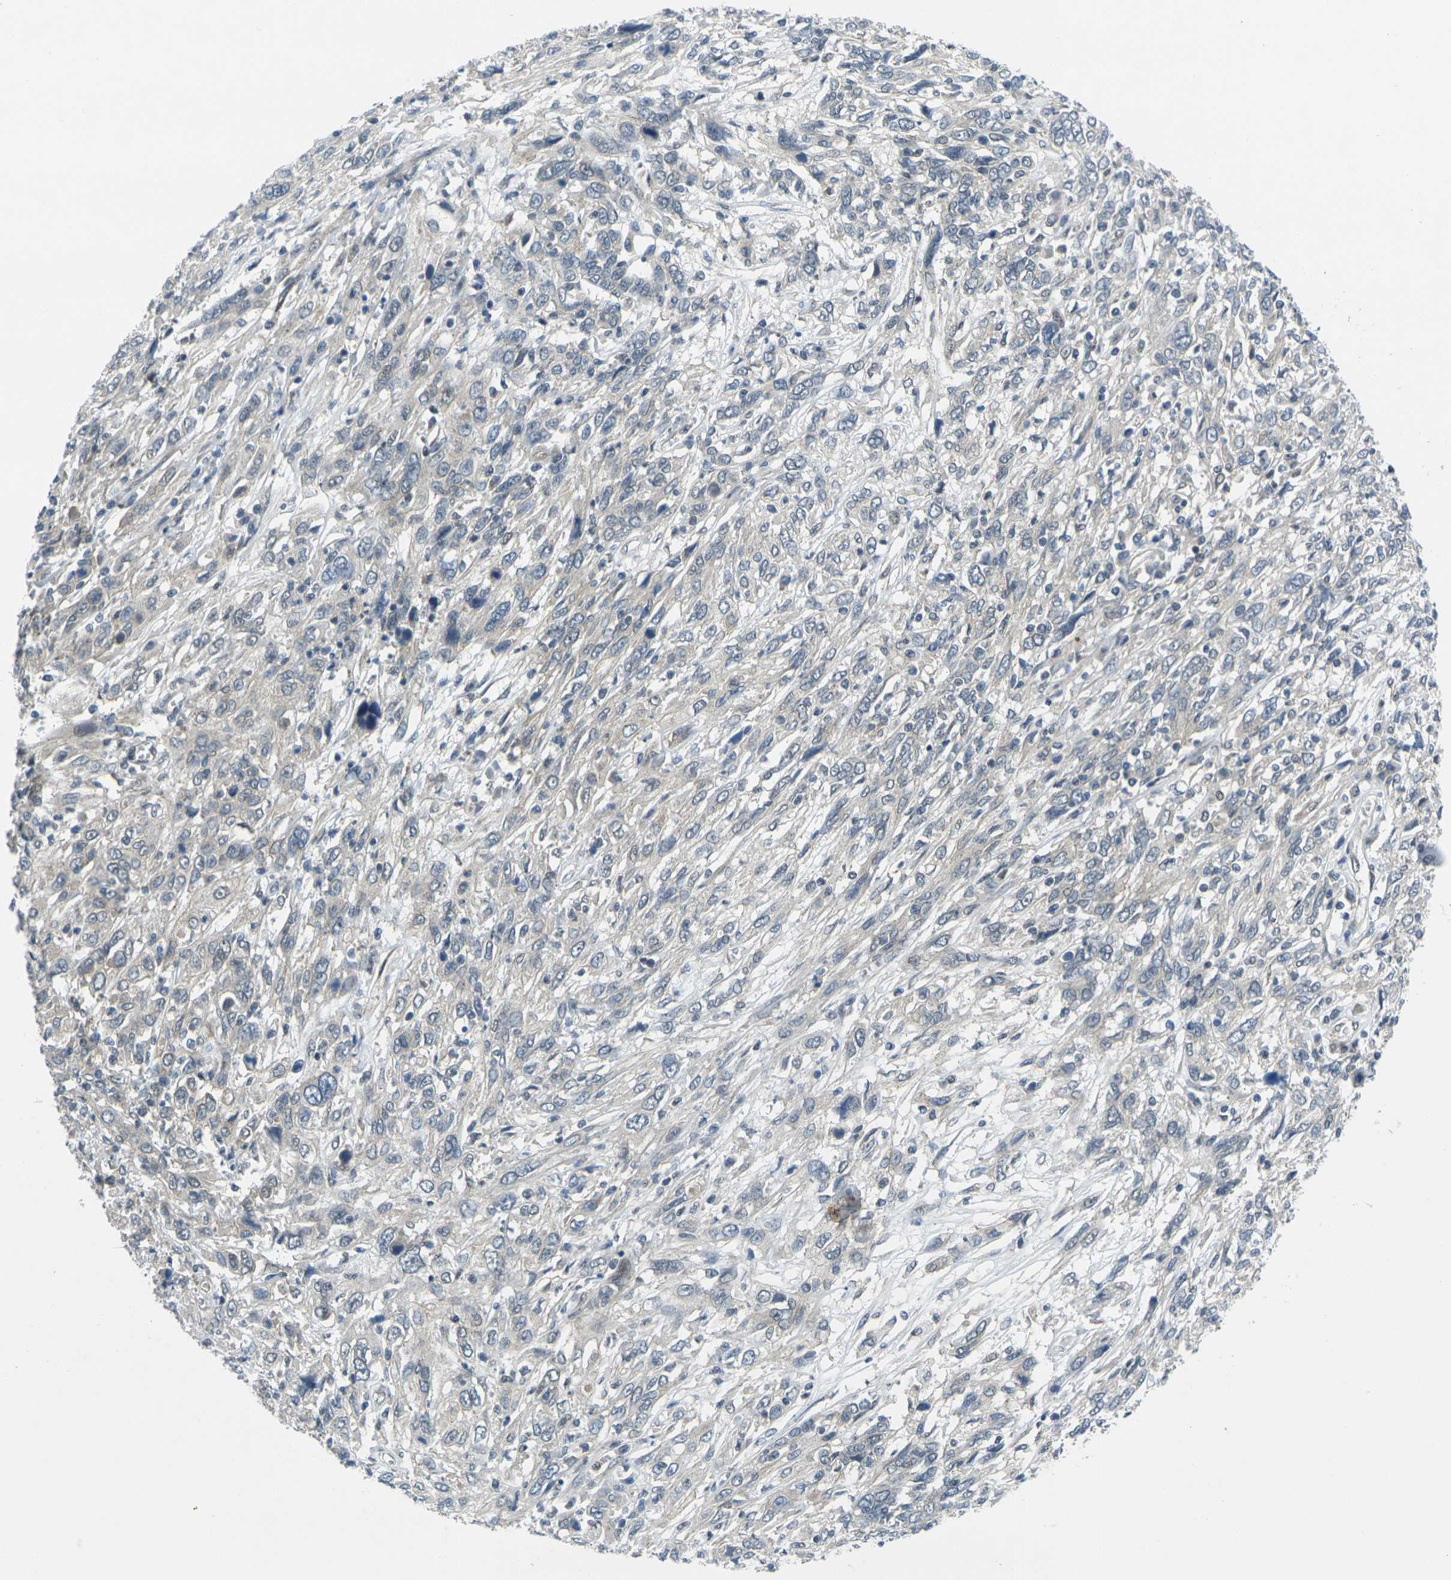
{"staining": {"intensity": "negative", "quantity": "none", "location": "none"}, "tissue": "cervical cancer", "cell_type": "Tumor cells", "image_type": "cancer", "snomed": [{"axis": "morphology", "description": "Squamous cell carcinoma, NOS"}, {"axis": "topography", "description": "Cervix"}], "caption": "Cervical cancer was stained to show a protein in brown. There is no significant expression in tumor cells.", "gene": "KCTD10", "patient": {"sex": "female", "age": 46}}